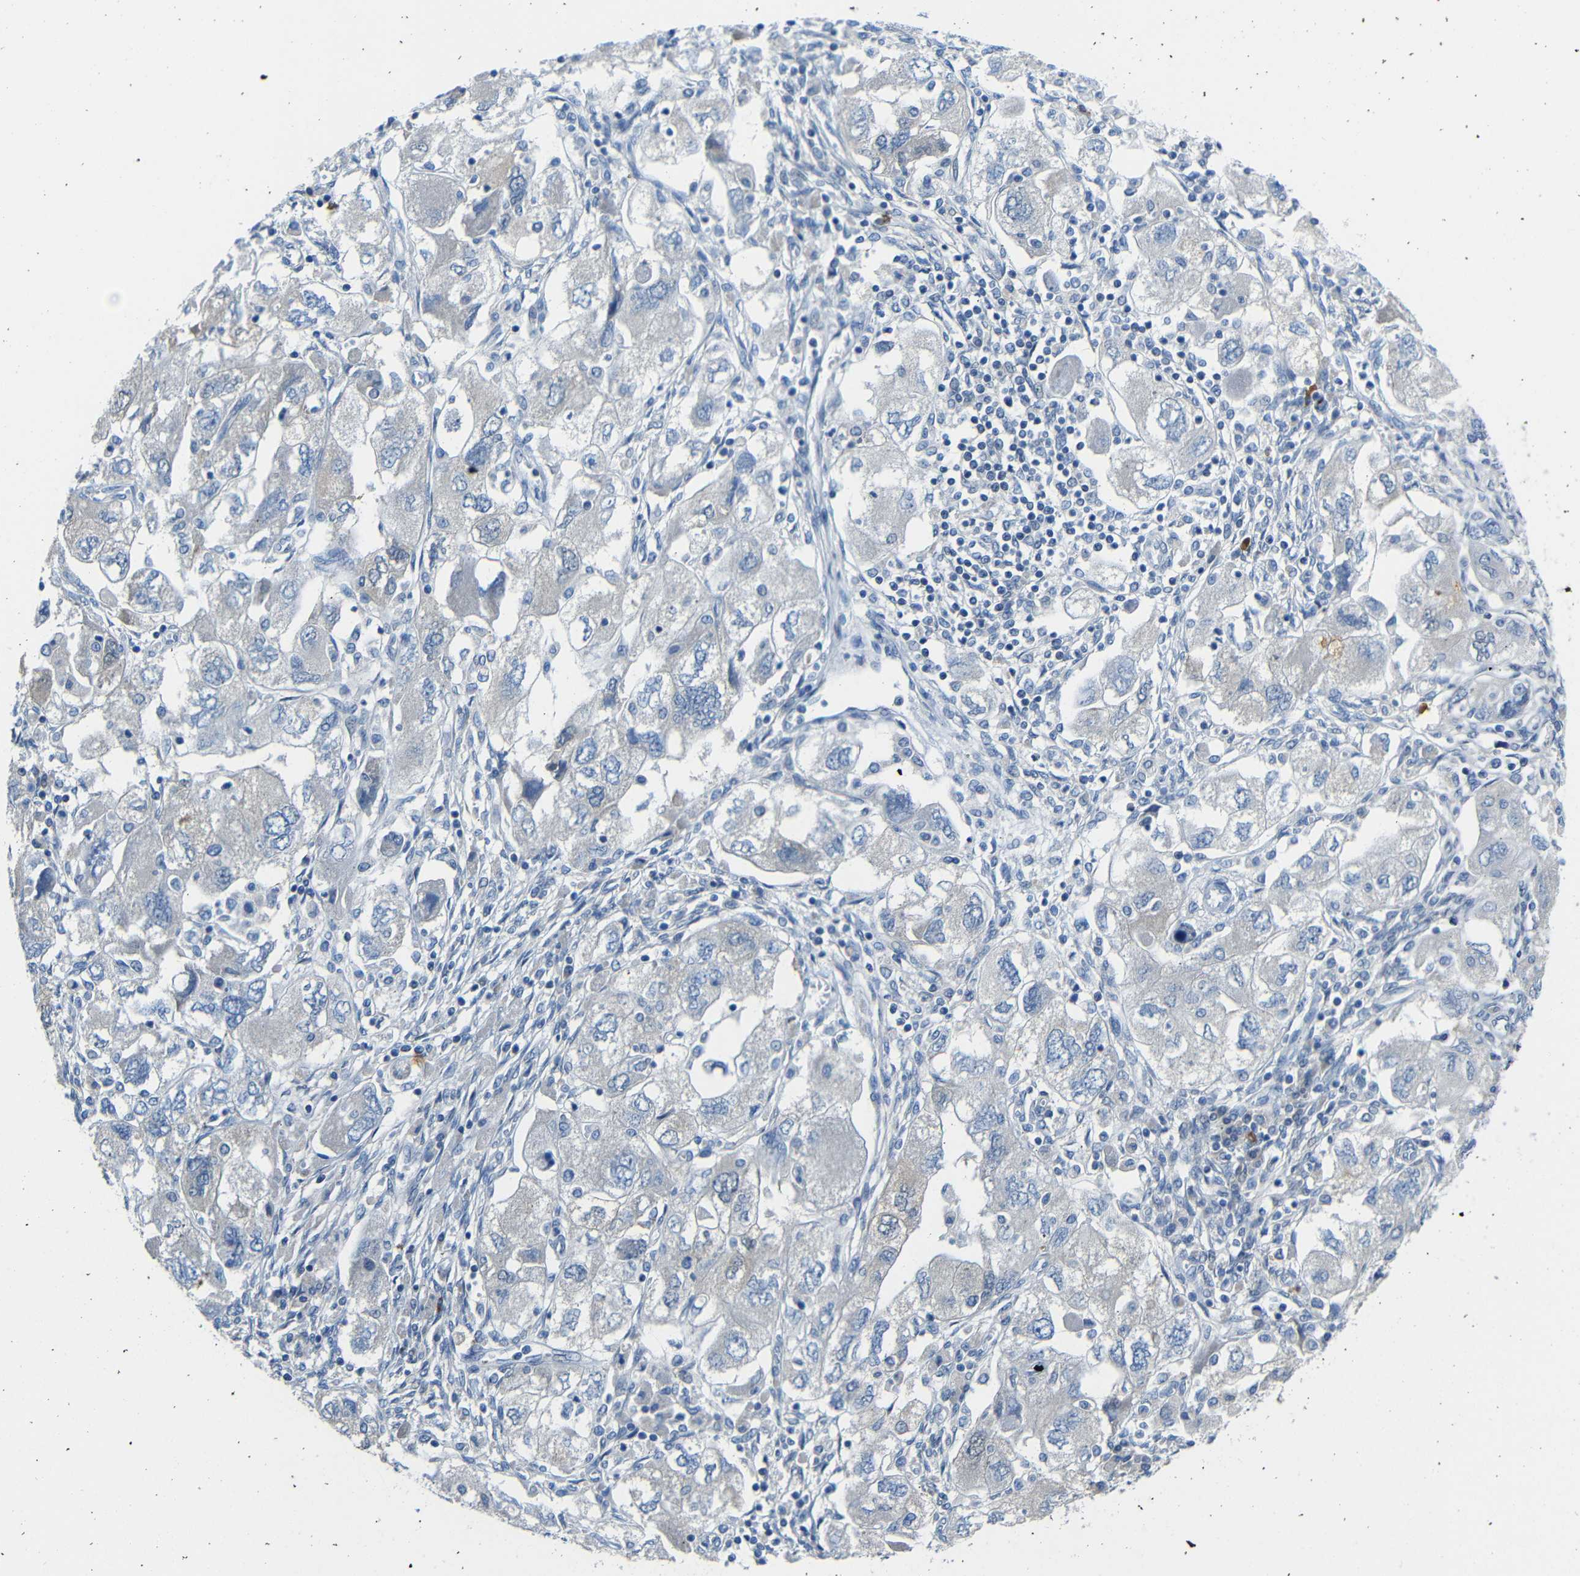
{"staining": {"intensity": "negative", "quantity": "none", "location": "none"}, "tissue": "ovarian cancer", "cell_type": "Tumor cells", "image_type": "cancer", "snomed": [{"axis": "morphology", "description": "Carcinoma, NOS"}, {"axis": "morphology", "description": "Cystadenocarcinoma, serous, NOS"}, {"axis": "topography", "description": "Ovary"}], "caption": "Micrograph shows no protein positivity in tumor cells of serous cystadenocarcinoma (ovarian) tissue. (Brightfield microscopy of DAB (3,3'-diaminobenzidine) immunohistochemistry at high magnification).", "gene": "NEGR1", "patient": {"sex": "female", "age": 69}}